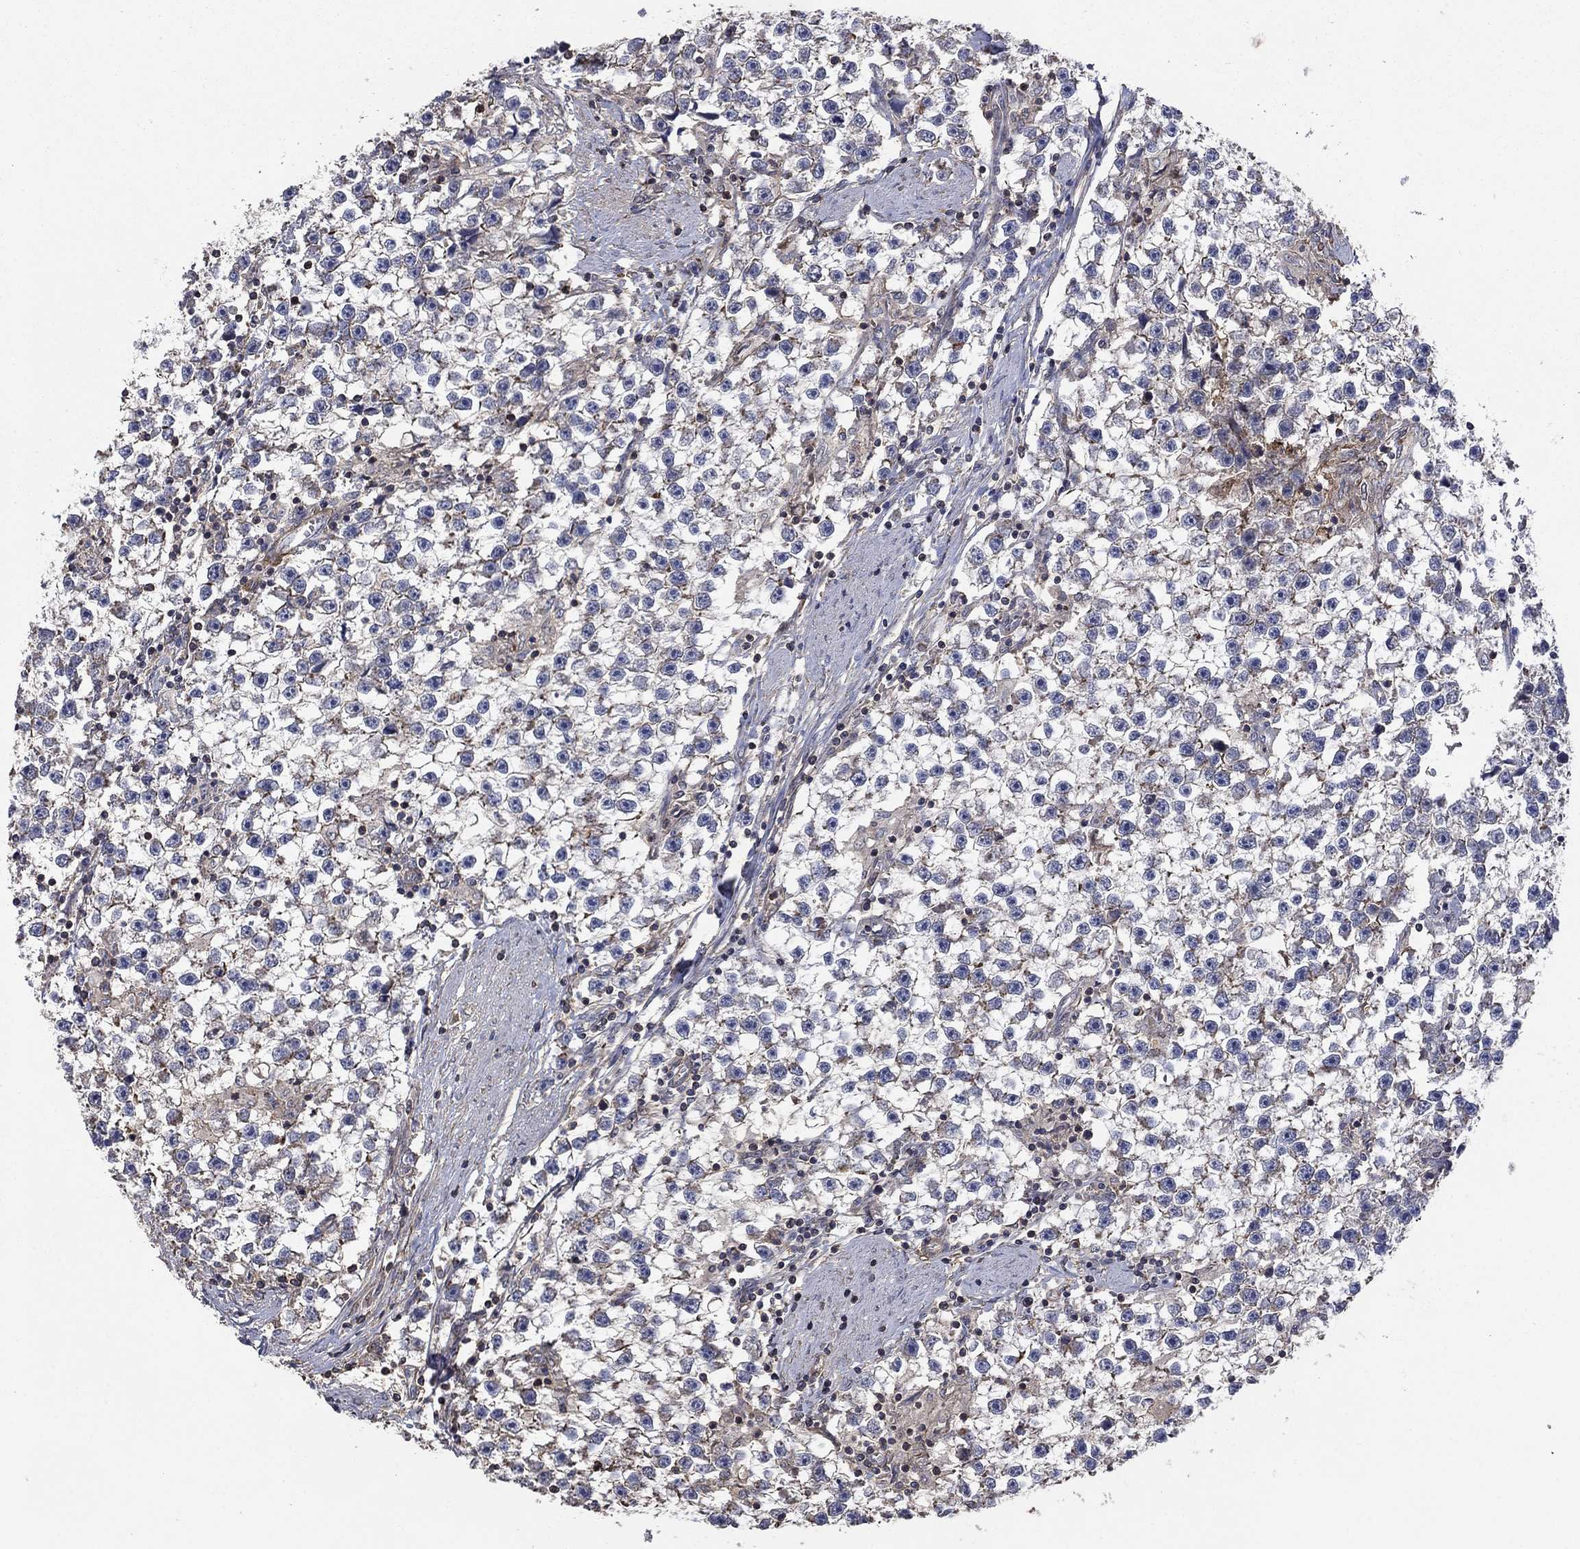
{"staining": {"intensity": "moderate", "quantity": "<25%", "location": "cytoplasmic/membranous"}, "tissue": "testis cancer", "cell_type": "Tumor cells", "image_type": "cancer", "snomed": [{"axis": "morphology", "description": "Seminoma, NOS"}, {"axis": "topography", "description": "Testis"}], "caption": "This image exhibits immunohistochemistry (IHC) staining of human seminoma (testis), with low moderate cytoplasmic/membranous staining in about <25% of tumor cells.", "gene": "PDE3A", "patient": {"sex": "male", "age": 59}}